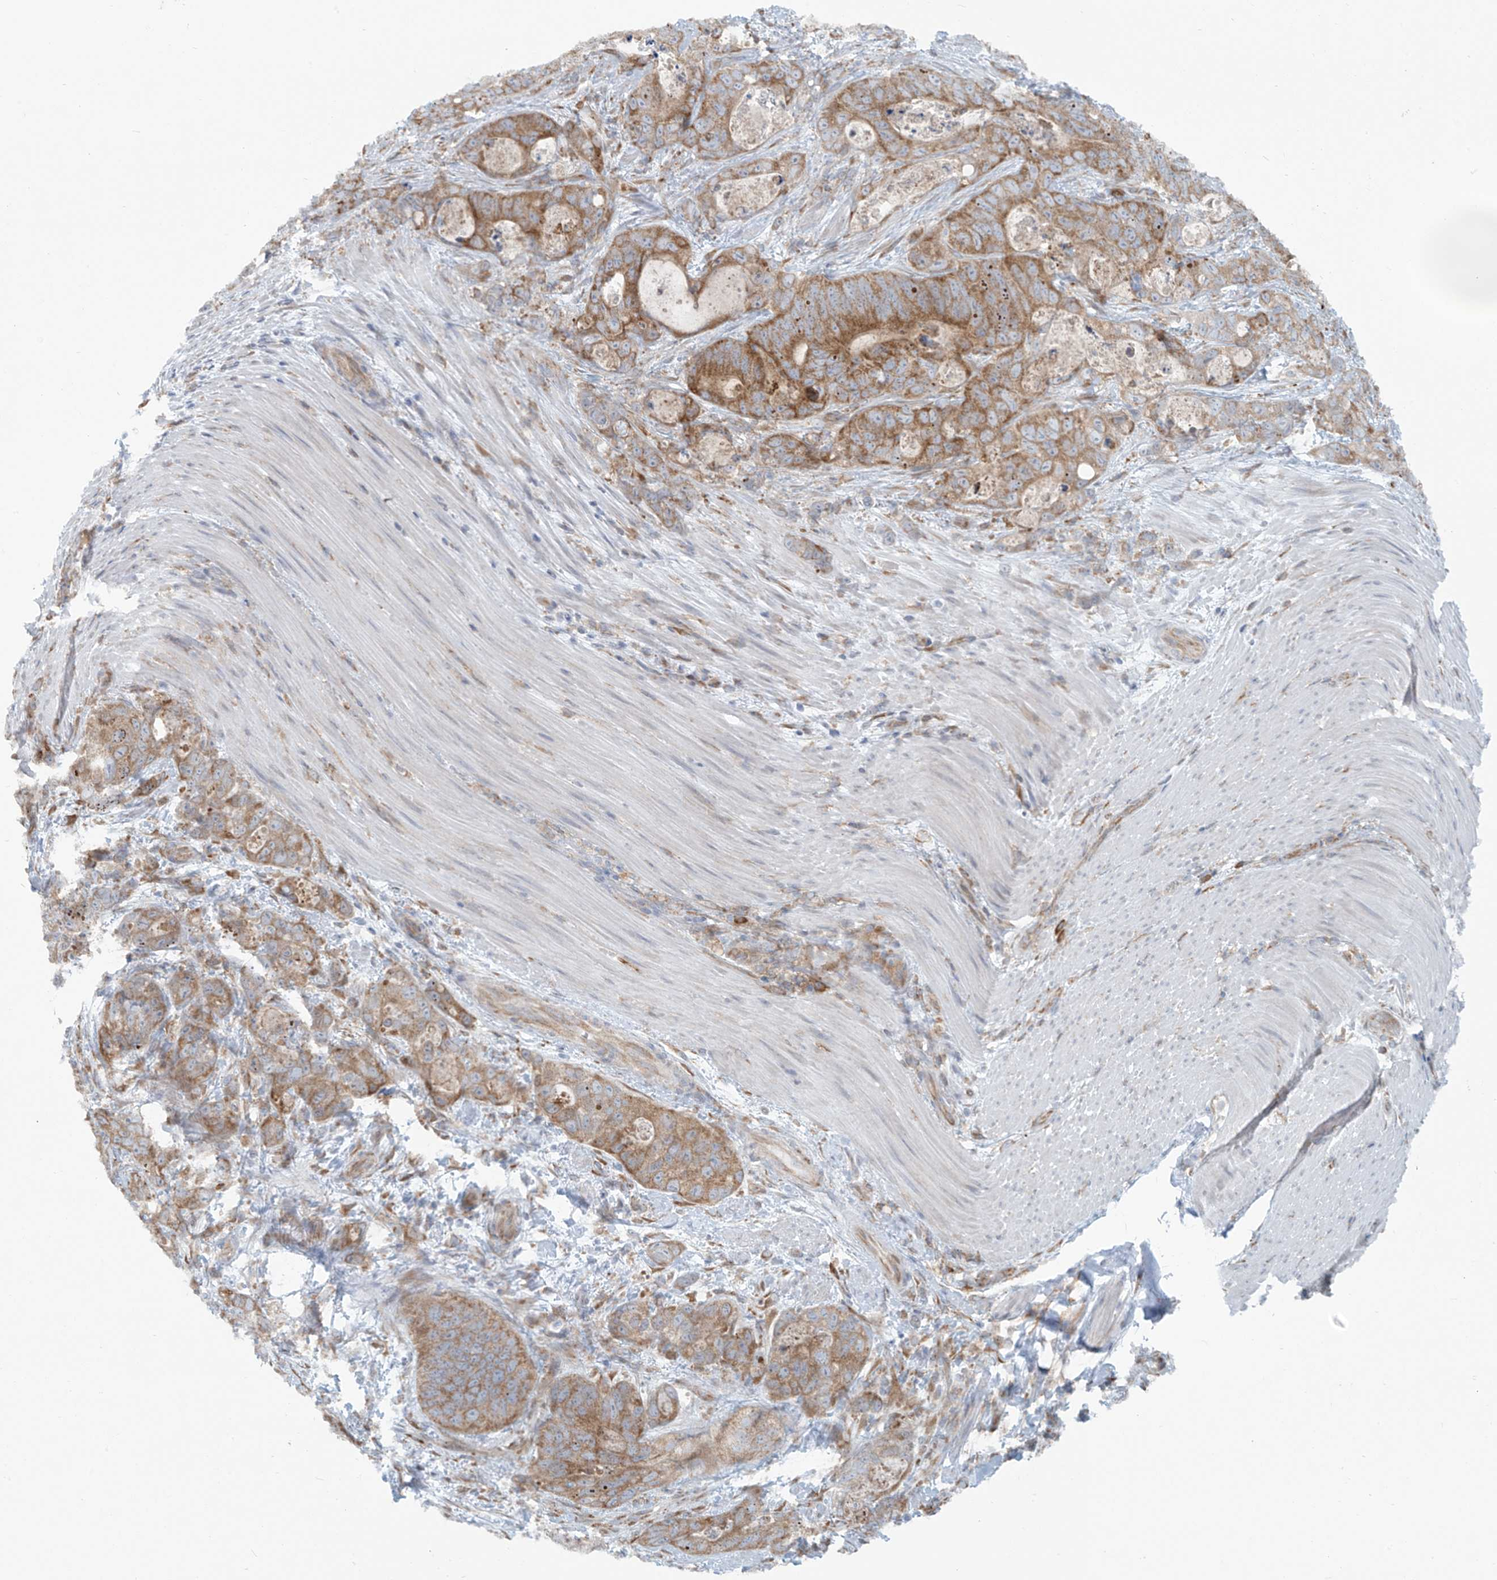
{"staining": {"intensity": "moderate", "quantity": ">75%", "location": "cytoplasmic/membranous"}, "tissue": "stomach cancer", "cell_type": "Tumor cells", "image_type": "cancer", "snomed": [{"axis": "morphology", "description": "Normal tissue, NOS"}, {"axis": "morphology", "description": "Adenocarcinoma, NOS"}, {"axis": "topography", "description": "Stomach"}], "caption": "Tumor cells exhibit medium levels of moderate cytoplasmic/membranous staining in approximately >75% of cells in human stomach cancer (adenocarcinoma).", "gene": "KATNIP", "patient": {"sex": "female", "age": 89}}